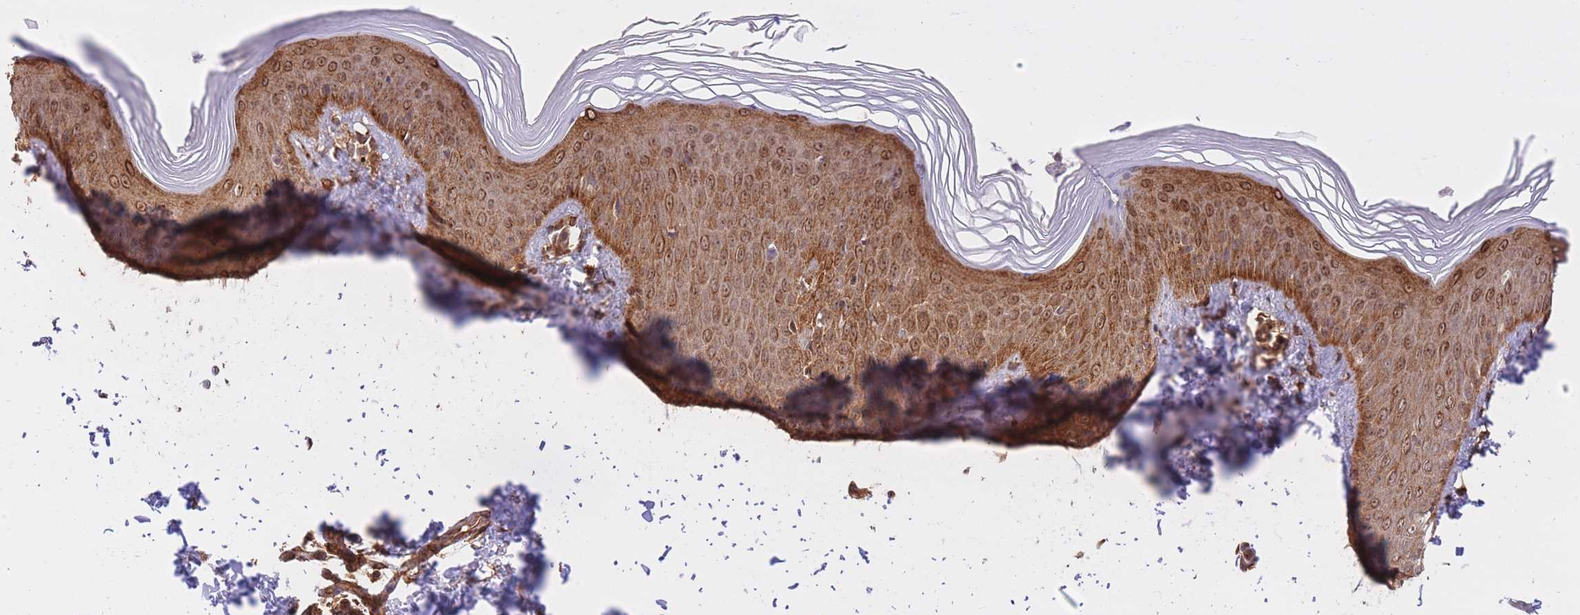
{"staining": {"intensity": "strong", "quantity": ">75%", "location": "cytoplasmic/membranous,nuclear"}, "tissue": "skin", "cell_type": "Epidermal cells", "image_type": "normal", "snomed": [{"axis": "morphology", "description": "Normal tissue, NOS"}, {"axis": "morphology", "description": "Inflammation, NOS"}, {"axis": "topography", "description": "Soft tissue"}, {"axis": "topography", "description": "Anal"}], "caption": "Protein staining of unremarkable skin reveals strong cytoplasmic/membranous,nuclear positivity in about >75% of epidermal cells. (DAB (3,3'-diaminobenzidine) IHC with brightfield microscopy, high magnification).", "gene": "EXOSC8", "patient": {"sex": "female", "age": 15}}